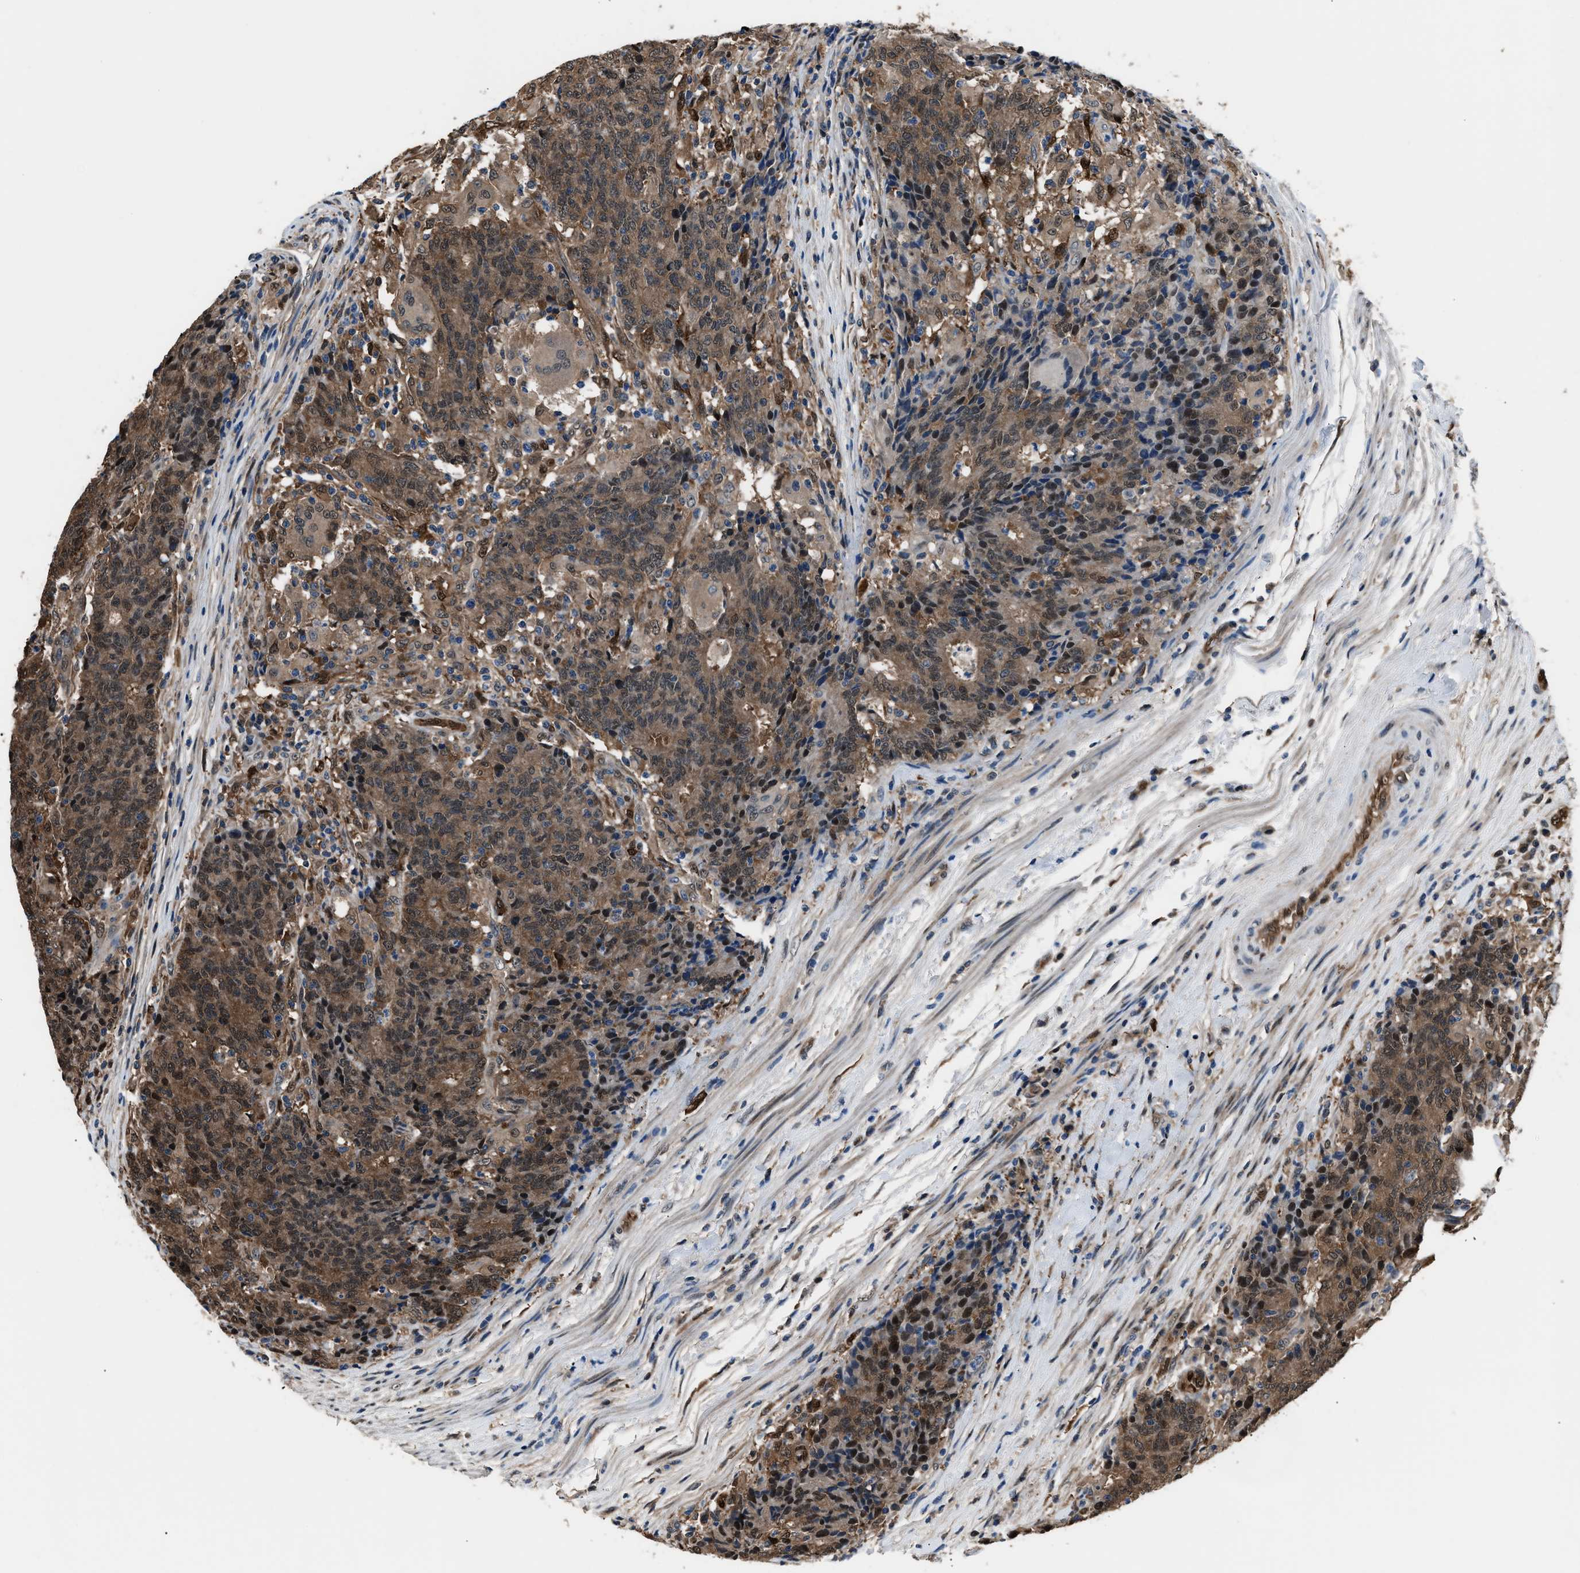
{"staining": {"intensity": "moderate", "quantity": "25%-75%", "location": "cytoplasmic/membranous,nuclear"}, "tissue": "colorectal cancer", "cell_type": "Tumor cells", "image_type": "cancer", "snomed": [{"axis": "morphology", "description": "Normal tissue, NOS"}, {"axis": "morphology", "description": "Adenocarcinoma, NOS"}, {"axis": "topography", "description": "Colon"}], "caption": "Tumor cells show medium levels of moderate cytoplasmic/membranous and nuclear positivity in about 25%-75% of cells in human colorectal cancer. The protein is shown in brown color, while the nuclei are stained blue.", "gene": "PPA1", "patient": {"sex": "female", "age": 75}}